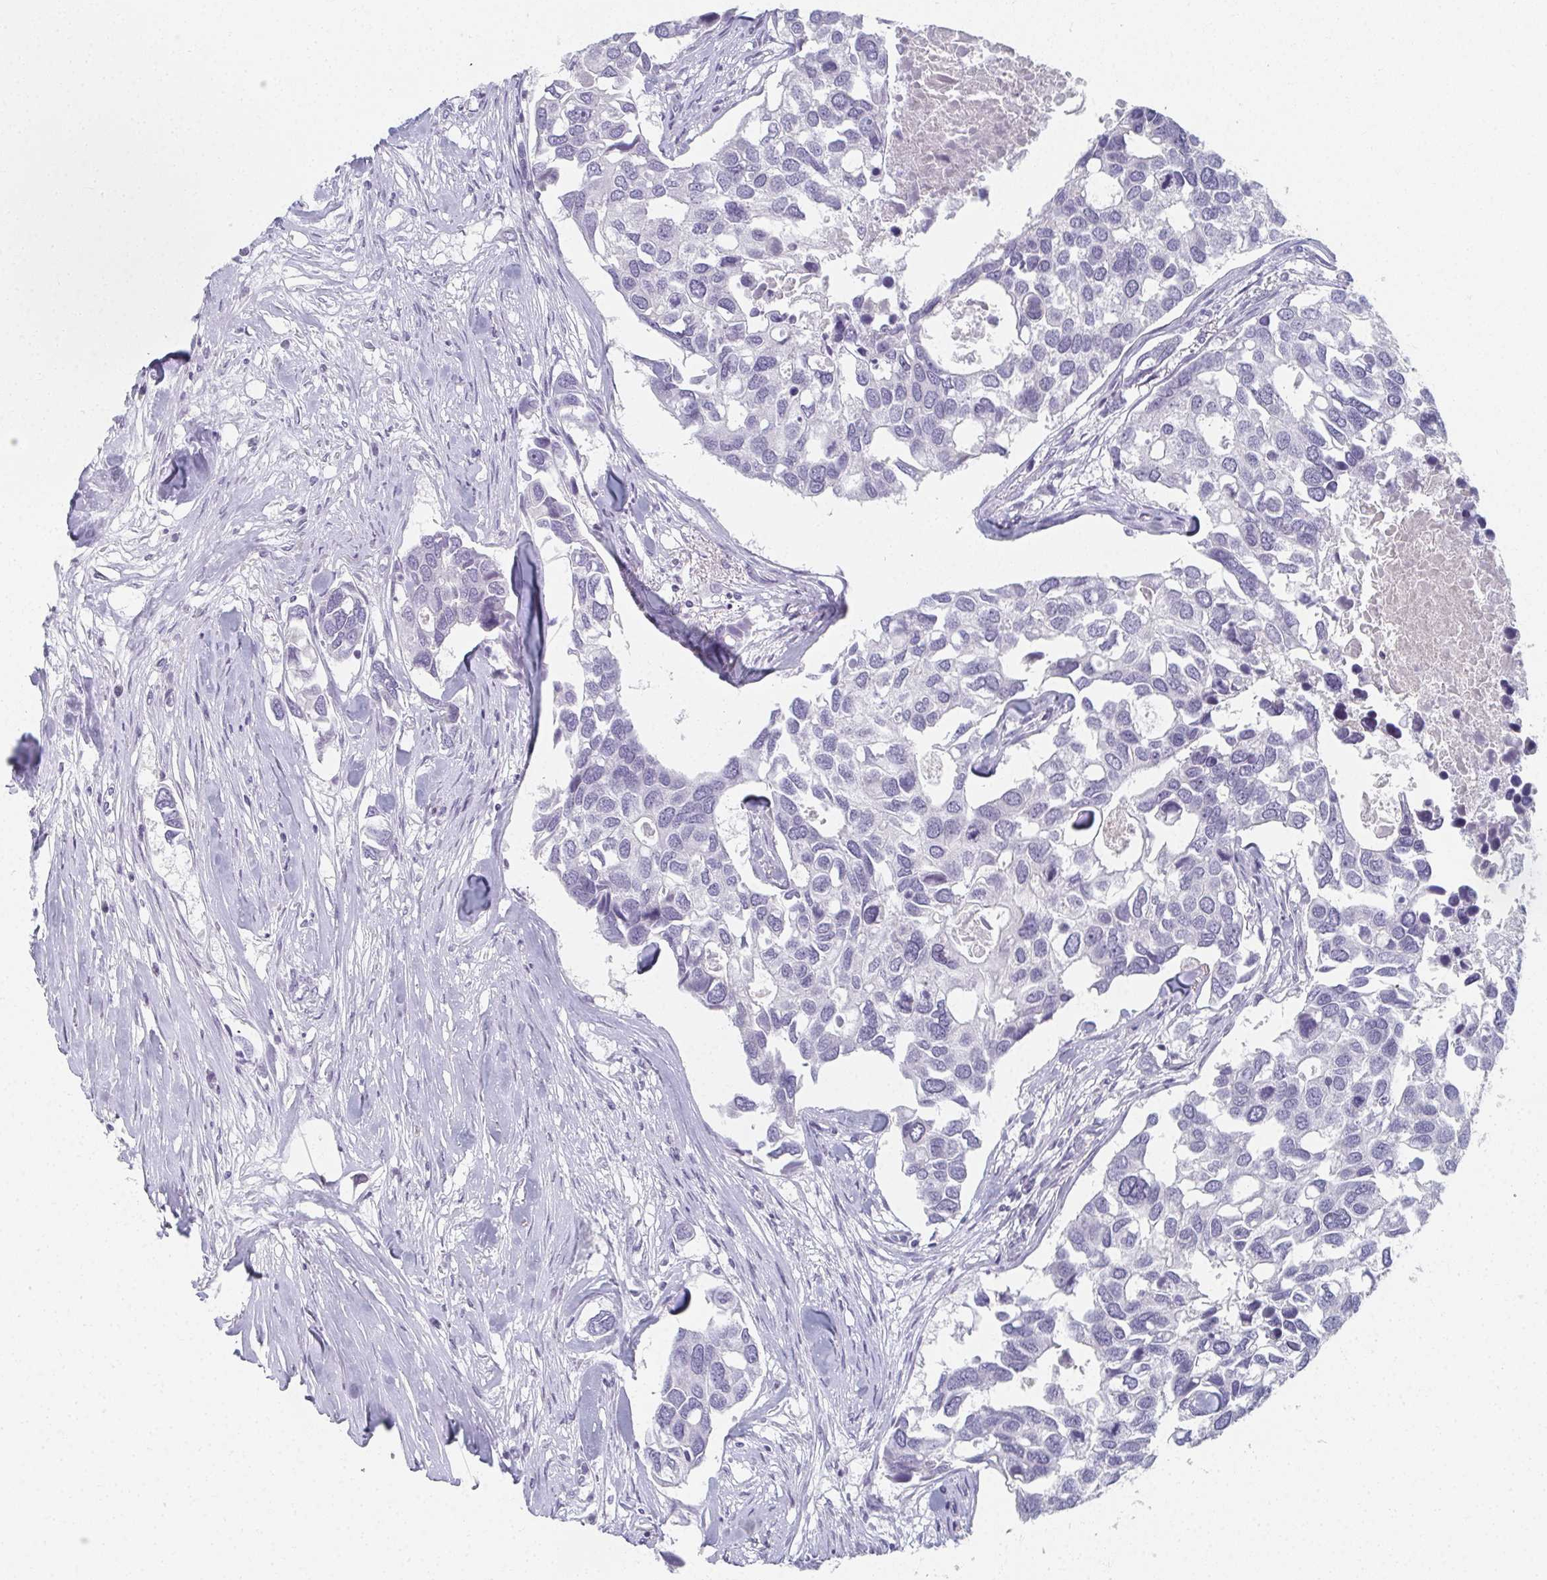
{"staining": {"intensity": "negative", "quantity": "none", "location": "none"}, "tissue": "breast cancer", "cell_type": "Tumor cells", "image_type": "cancer", "snomed": [{"axis": "morphology", "description": "Duct carcinoma"}, {"axis": "topography", "description": "Breast"}], "caption": "Image shows no significant protein staining in tumor cells of breast cancer (infiltrating ductal carcinoma).", "gene": "CAMKV", "patient": {"sex": "female", "age": 83}}